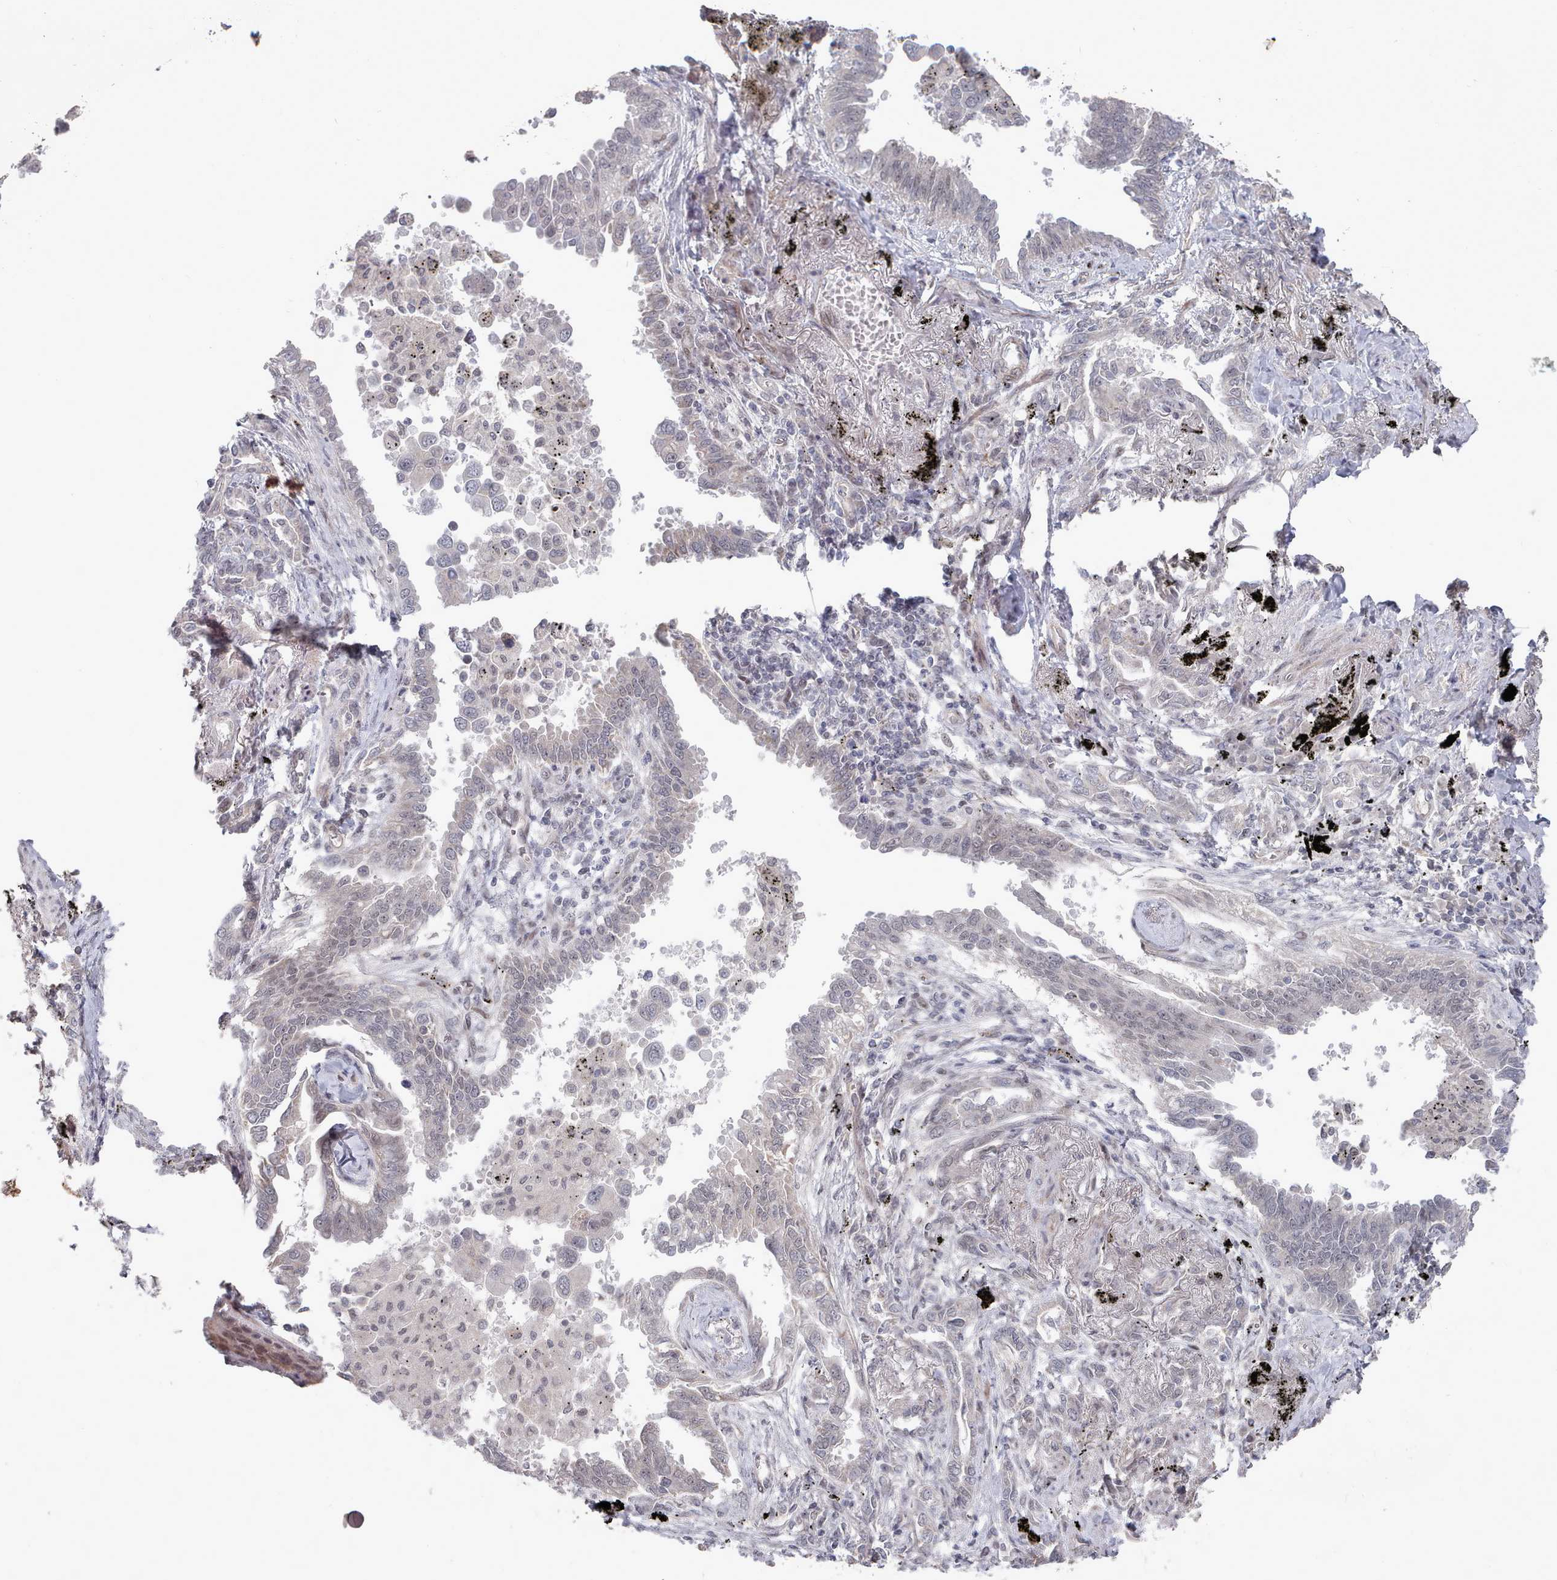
{"staining": {"intensity": "negative", "quantity": "none", "location": "none"}, "tissue": "lung cancer", "cell_type": "Tumor cells", "image_type": "cancer", "snomed": [{"axis": "morphology", "description": "Adenocarcinoma, NOS"}, {"axis": "topography", "description": "Lung"}], "caption": "Adenocarcinoma (lung) stained for a protein using IHC shows no expression tumor cells.", "gene": "CPSF4", "patient": {"sex": "male", "age": 67}}